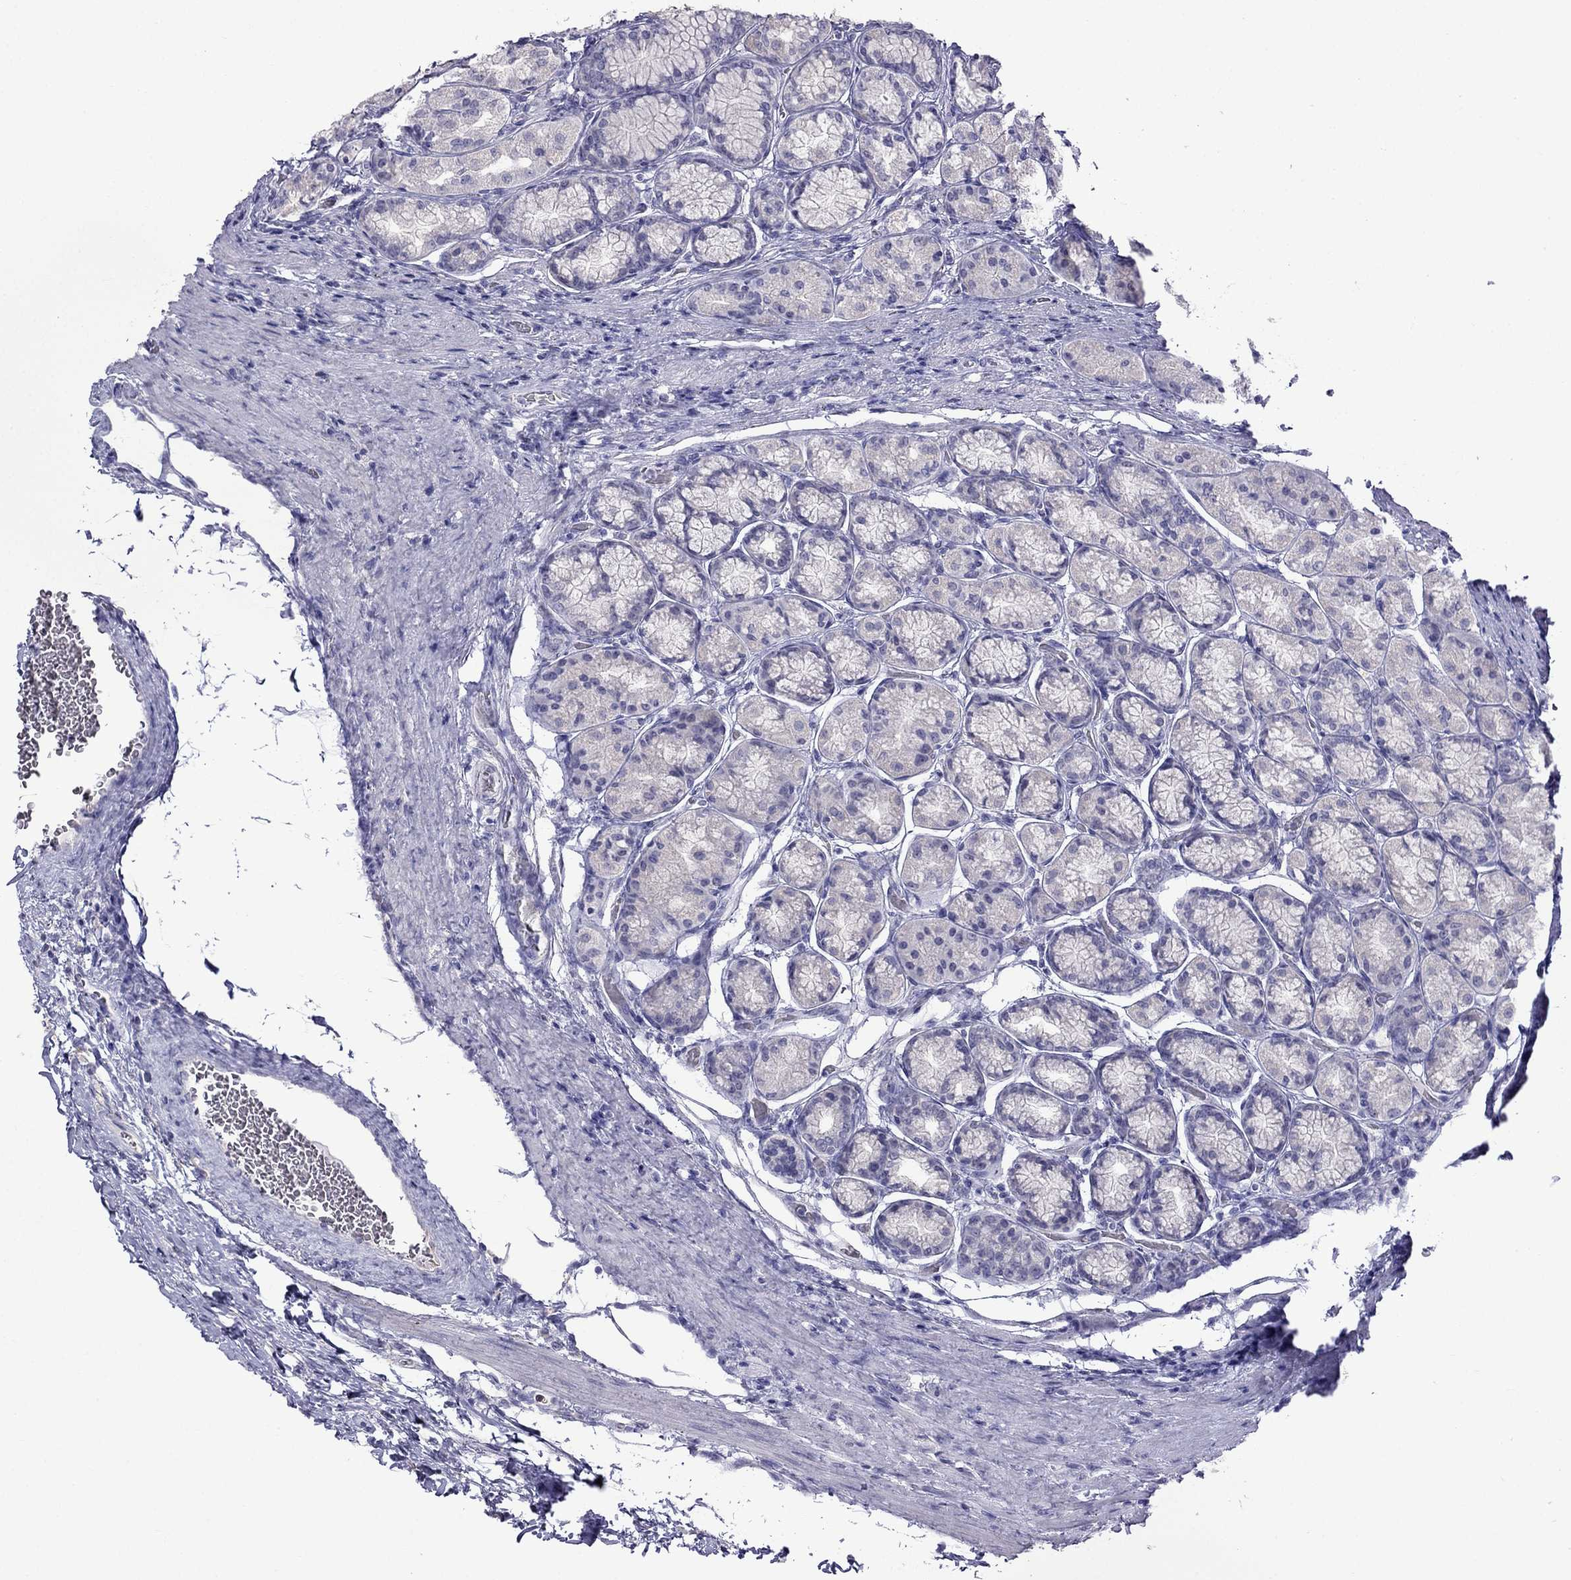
{"staining": {"intensity": "negative", "quantity": "none", "location": "none"}, "tissue": "stomach", "cell_type": "Glandular cells", "image_type": "normal", "snomed": [{"axis": "morphology", "description": "Normal tissue, NOS"}, {"axis": "morphology", "description": "Adenocarcinoma, NOS"}, {"axis": "morphology", "description": "Adenocarcinoma, High grade"}, {"axis": "topography", "description": "Stomach, upper"}, {"axis": "topography", "description": "Stomach"}], "caption": "The histopathology image displays no significant expression in glandular cells of stomach.", "gene": "MGP", "patient": {"sex": "female", "age": 65}}